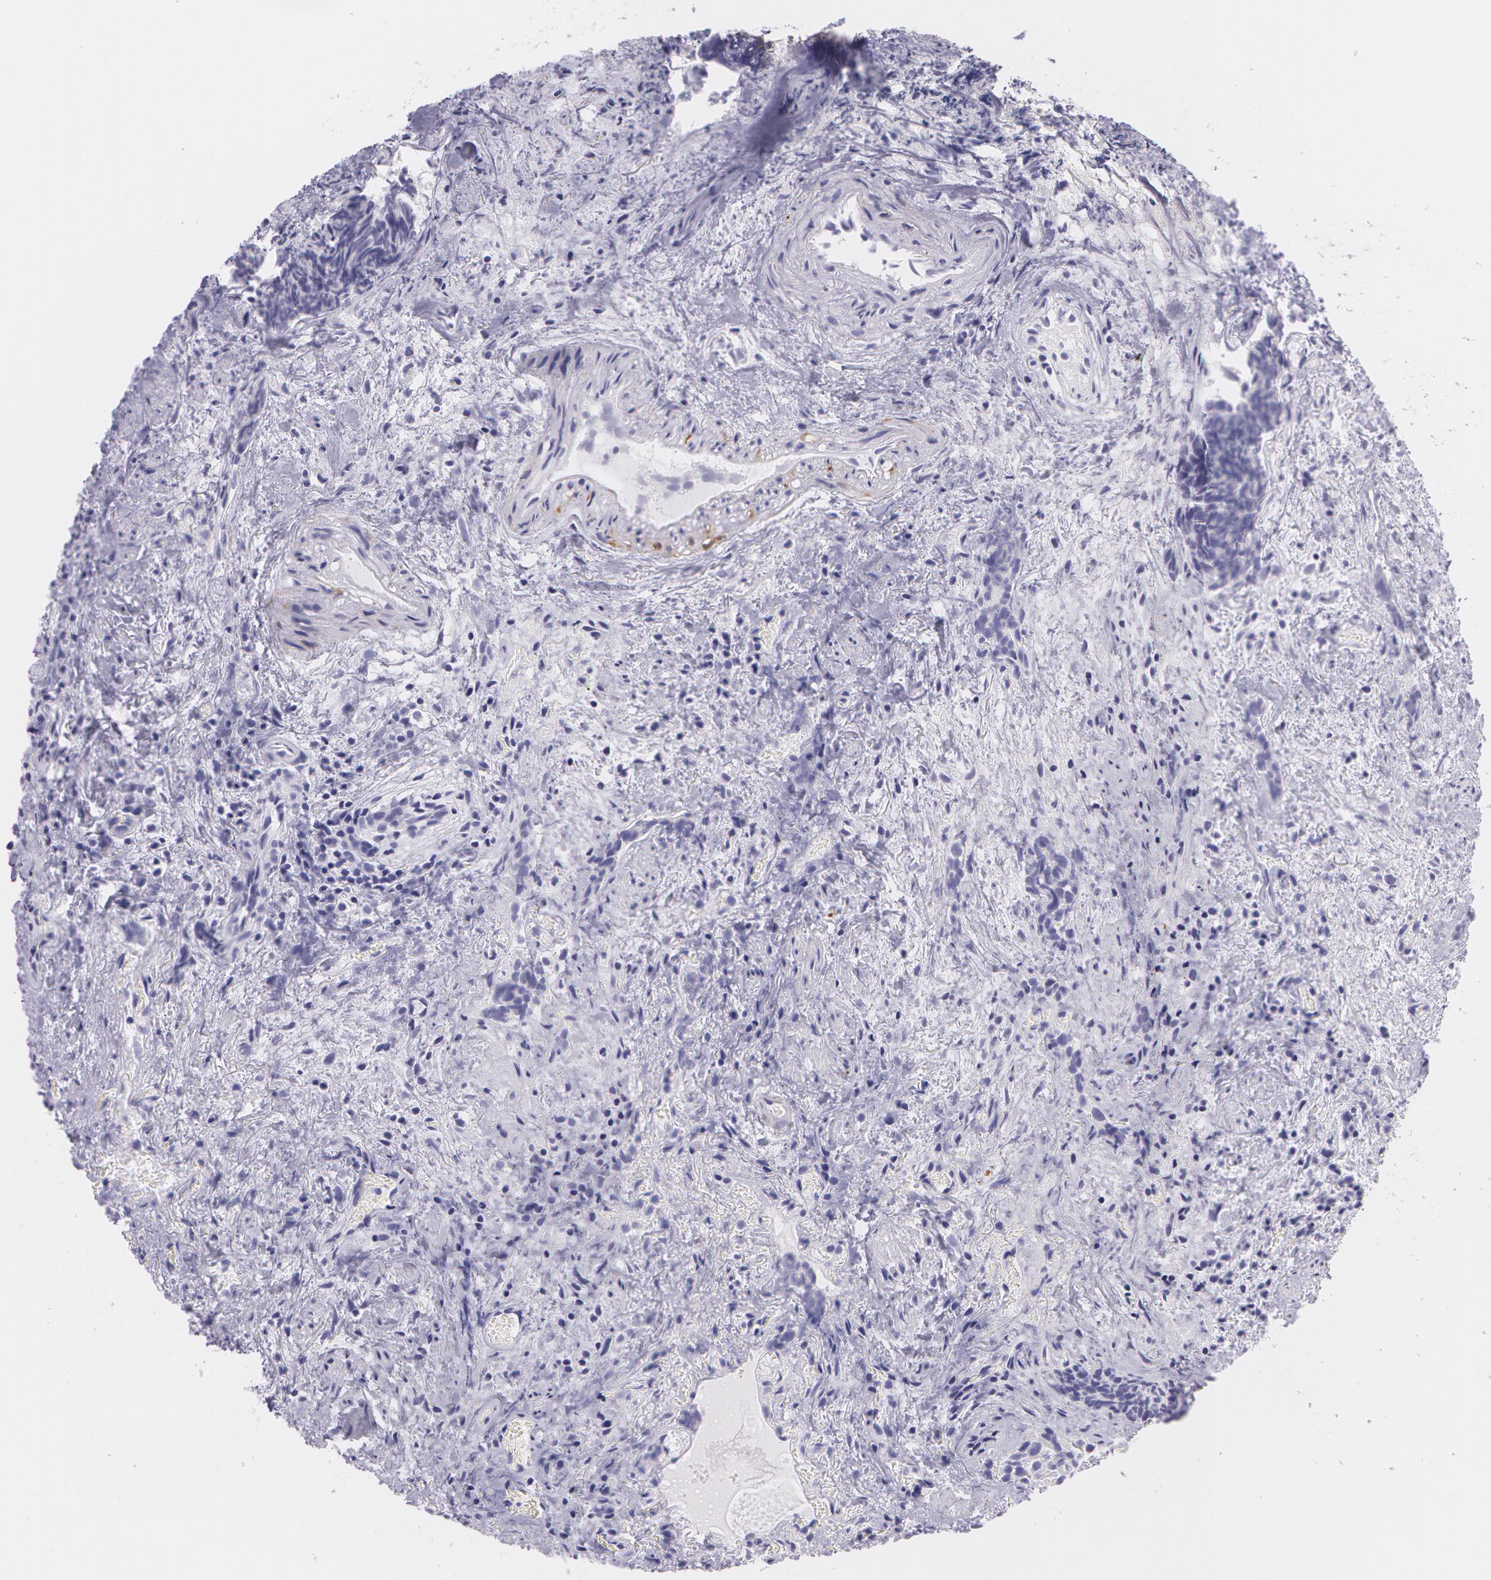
{"staining": {"intensity": "negative", "quantity": "none", "location": "none"}, "tissue": "urothelial cancer", "cell_type": "Tumor cells", "image_type": "cancer", "snomed": [{"axis": "morphology", "description": "Urothelial carcinoma, High grade"}, {"axis": "topography", "description": "Urinary bladder"}], "caption": "Immunohistochemical staining of human urothelial cancer exhibits no significant expression in tumor cells.", "gene": "SNCG", "patient": {"sex": "female", "age": 78}}